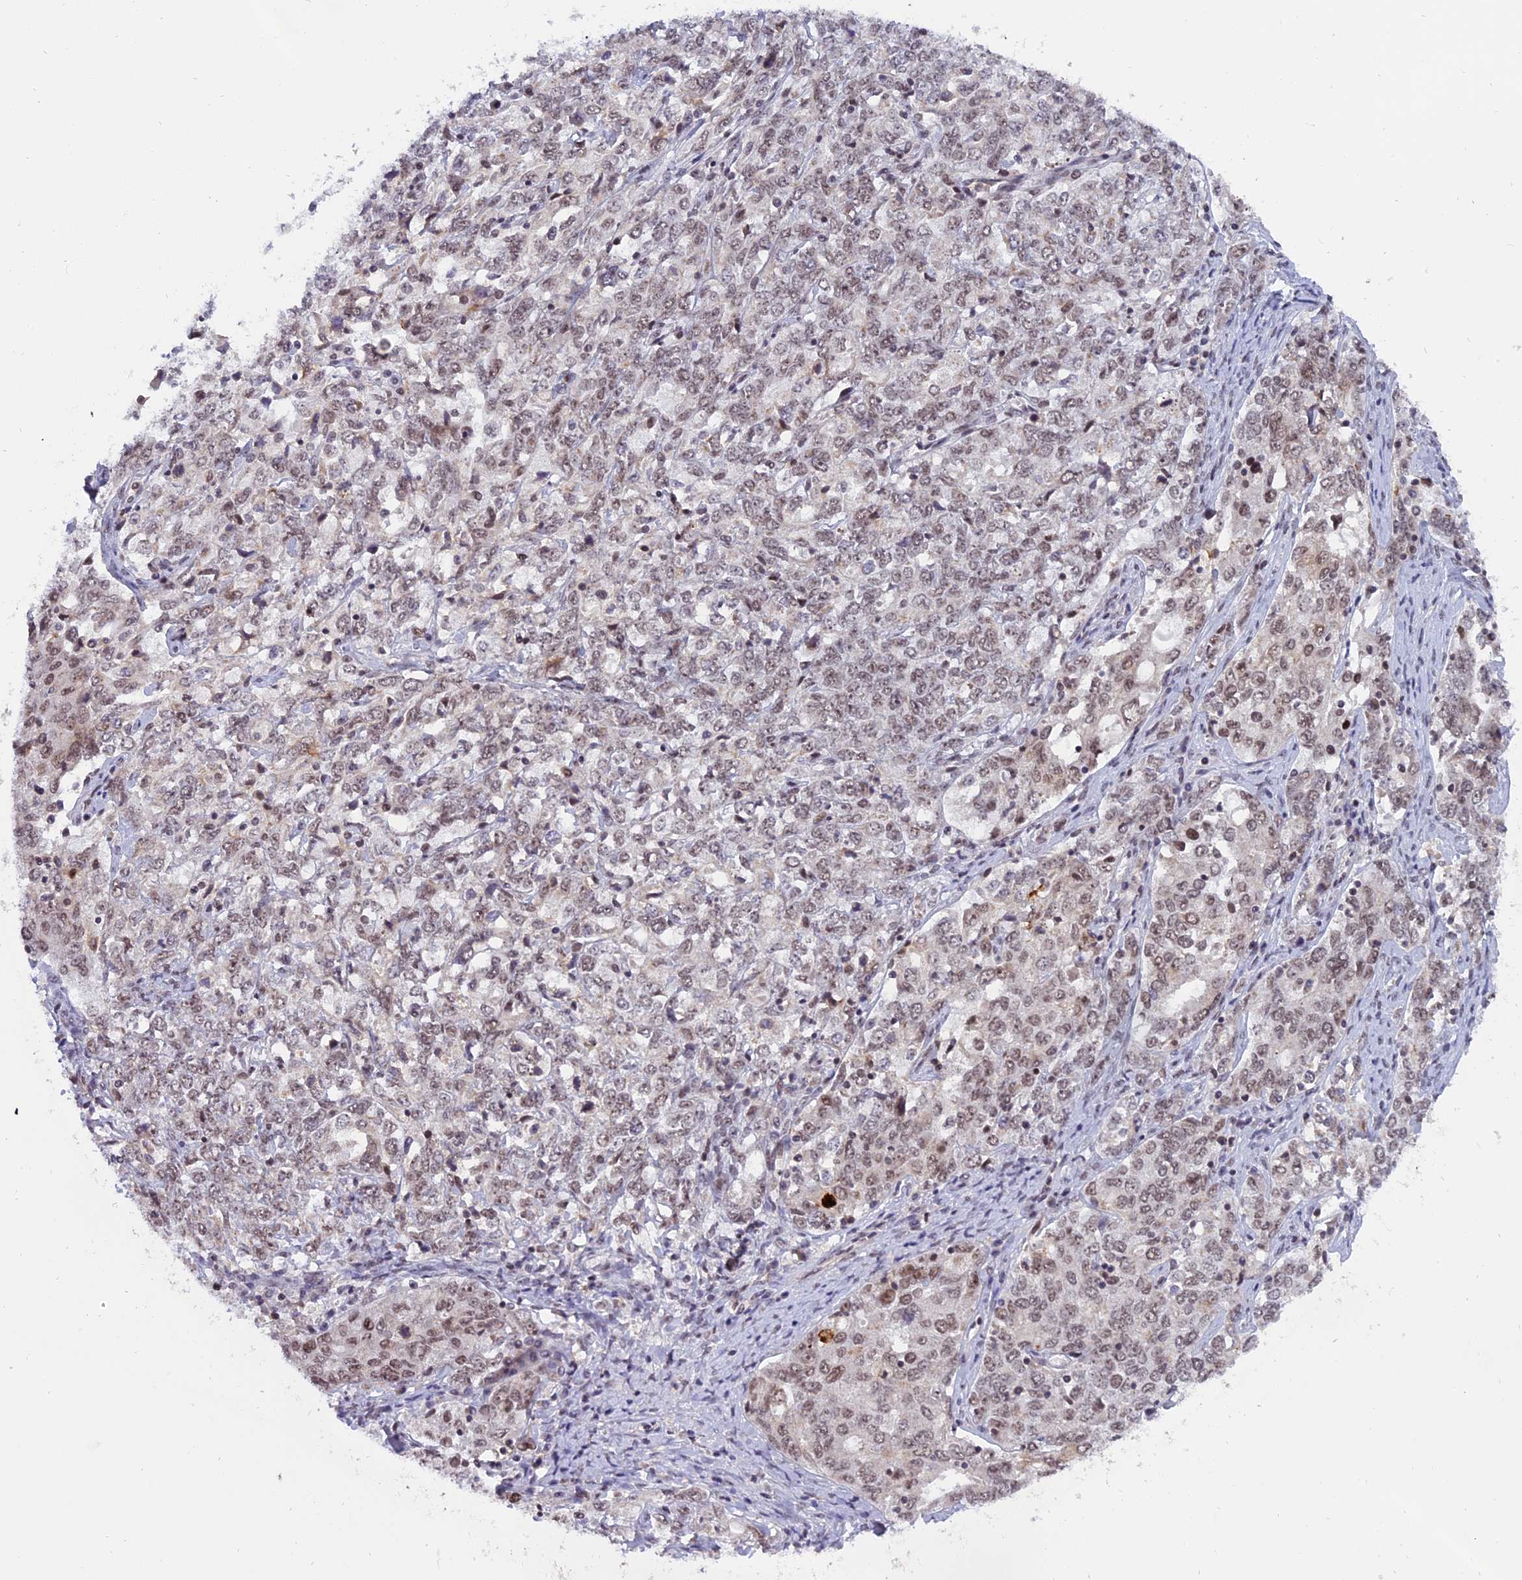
{"staining": {"intensity": "weak", "quantity": ">75%", "location": "nuclear"}, "tissue": "ovarian cancer", "cell_type": "Tumor cells", "image_type": "cancer", "snomed": [{"axis": "morphology", "description": "Carcinoma, endometroid"}, {"axis": "topography", "description": "Ovary"}], "caption": "Immunohistochemistry image of ovarian cancer stained for a protein (brown), which reveals low levels of weak nuclear staining in about >75% of tumor cells.", "gene": "TADA3", "patient": {"sex": "female", "age": 62}}